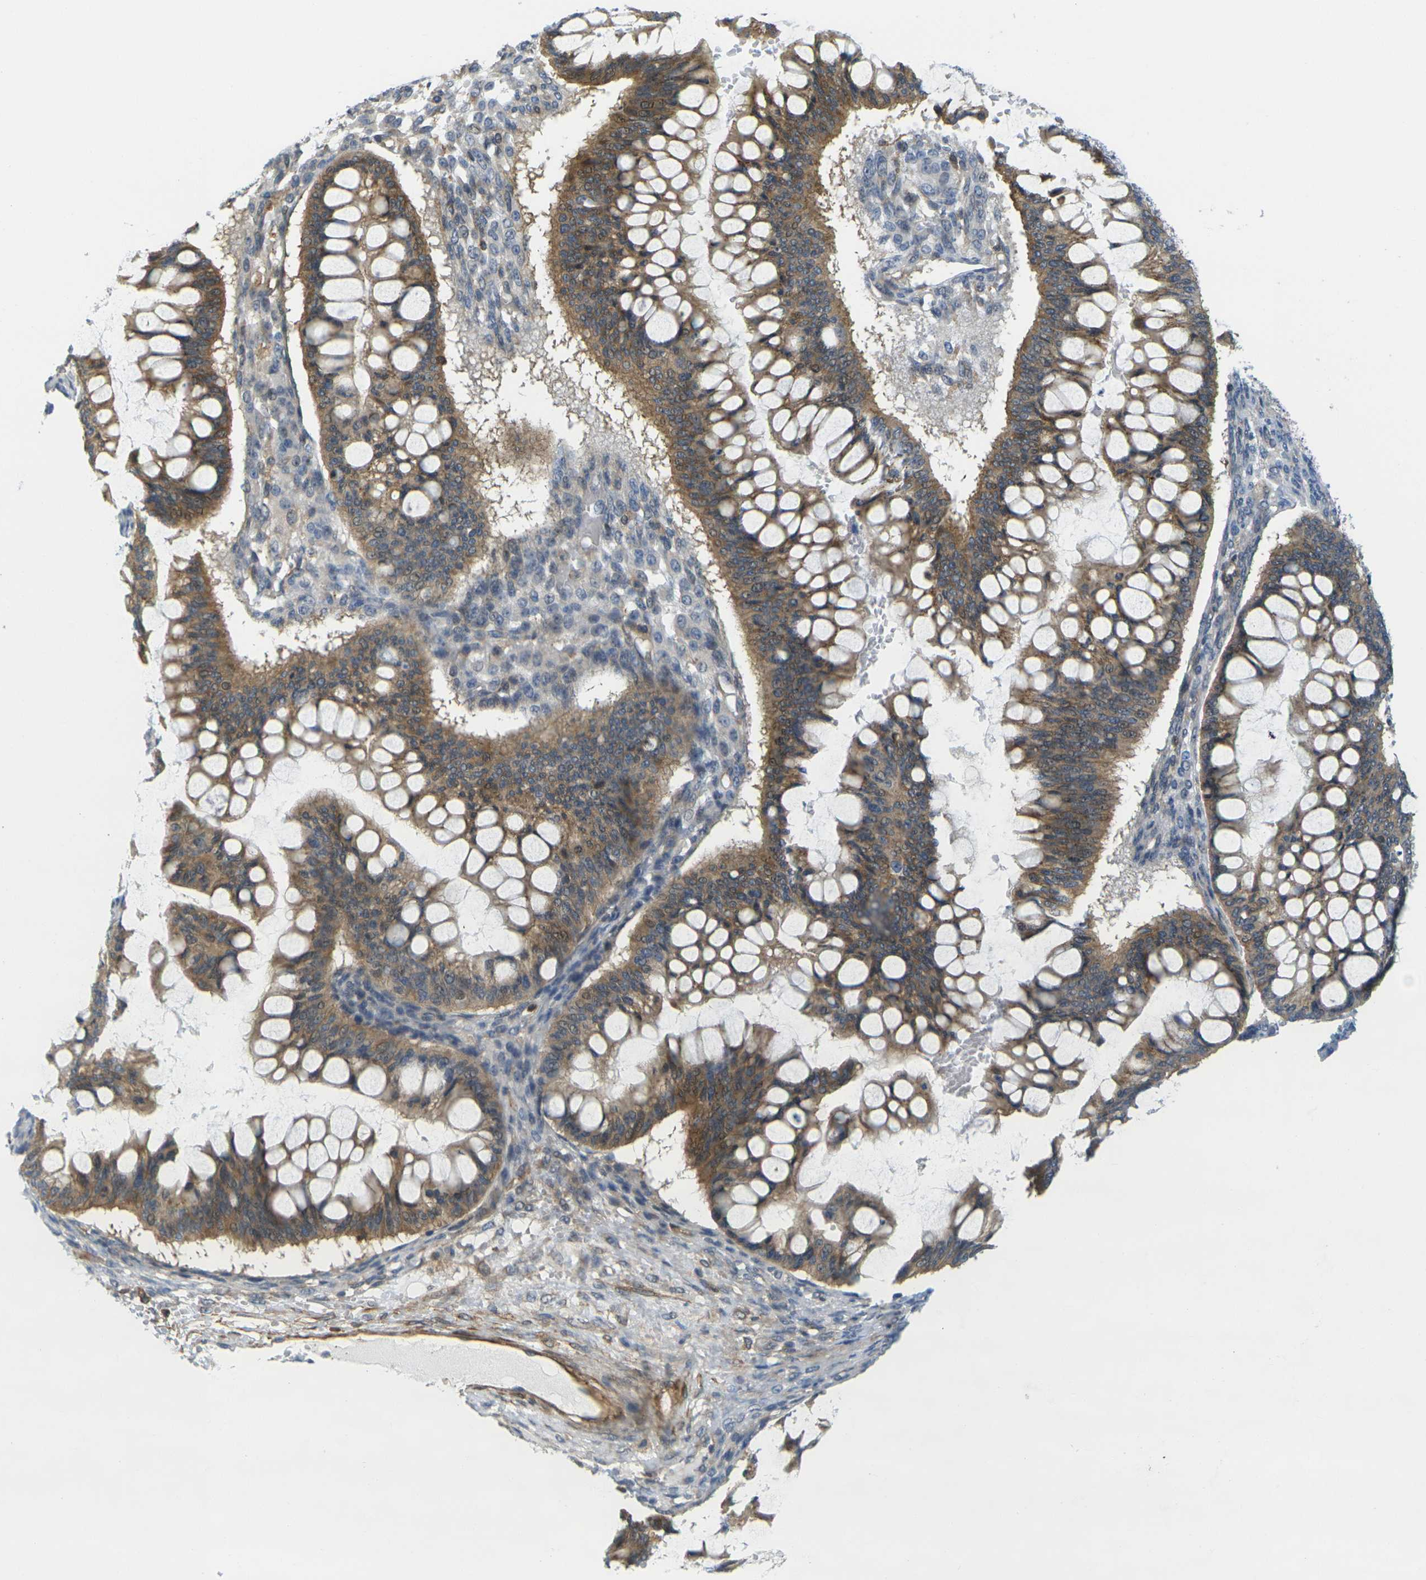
{"staining": {"intensity": "moderate", "quantity": ">75%", "location": "cytoplasmic/membranous"}, "tissue": "ovarian cancer", "cell_type": "Tumor cells", "image_type": "cancer", "snomed": [{"axis": "morphology", "description": "Cystadenocarcinoma, mucinous, NOS"}, {"axis": "topography", "description": "Ovary"}], "caption": "The photomicrograph demonstrates staining of ovarian mucinous cystadenocarcinoma, revealing moderate cytoplasmic/membranous protein expression (brown color) within tumor cells.", "gene": "LASP1", "patient": {"sex": "female", "age": 73}}